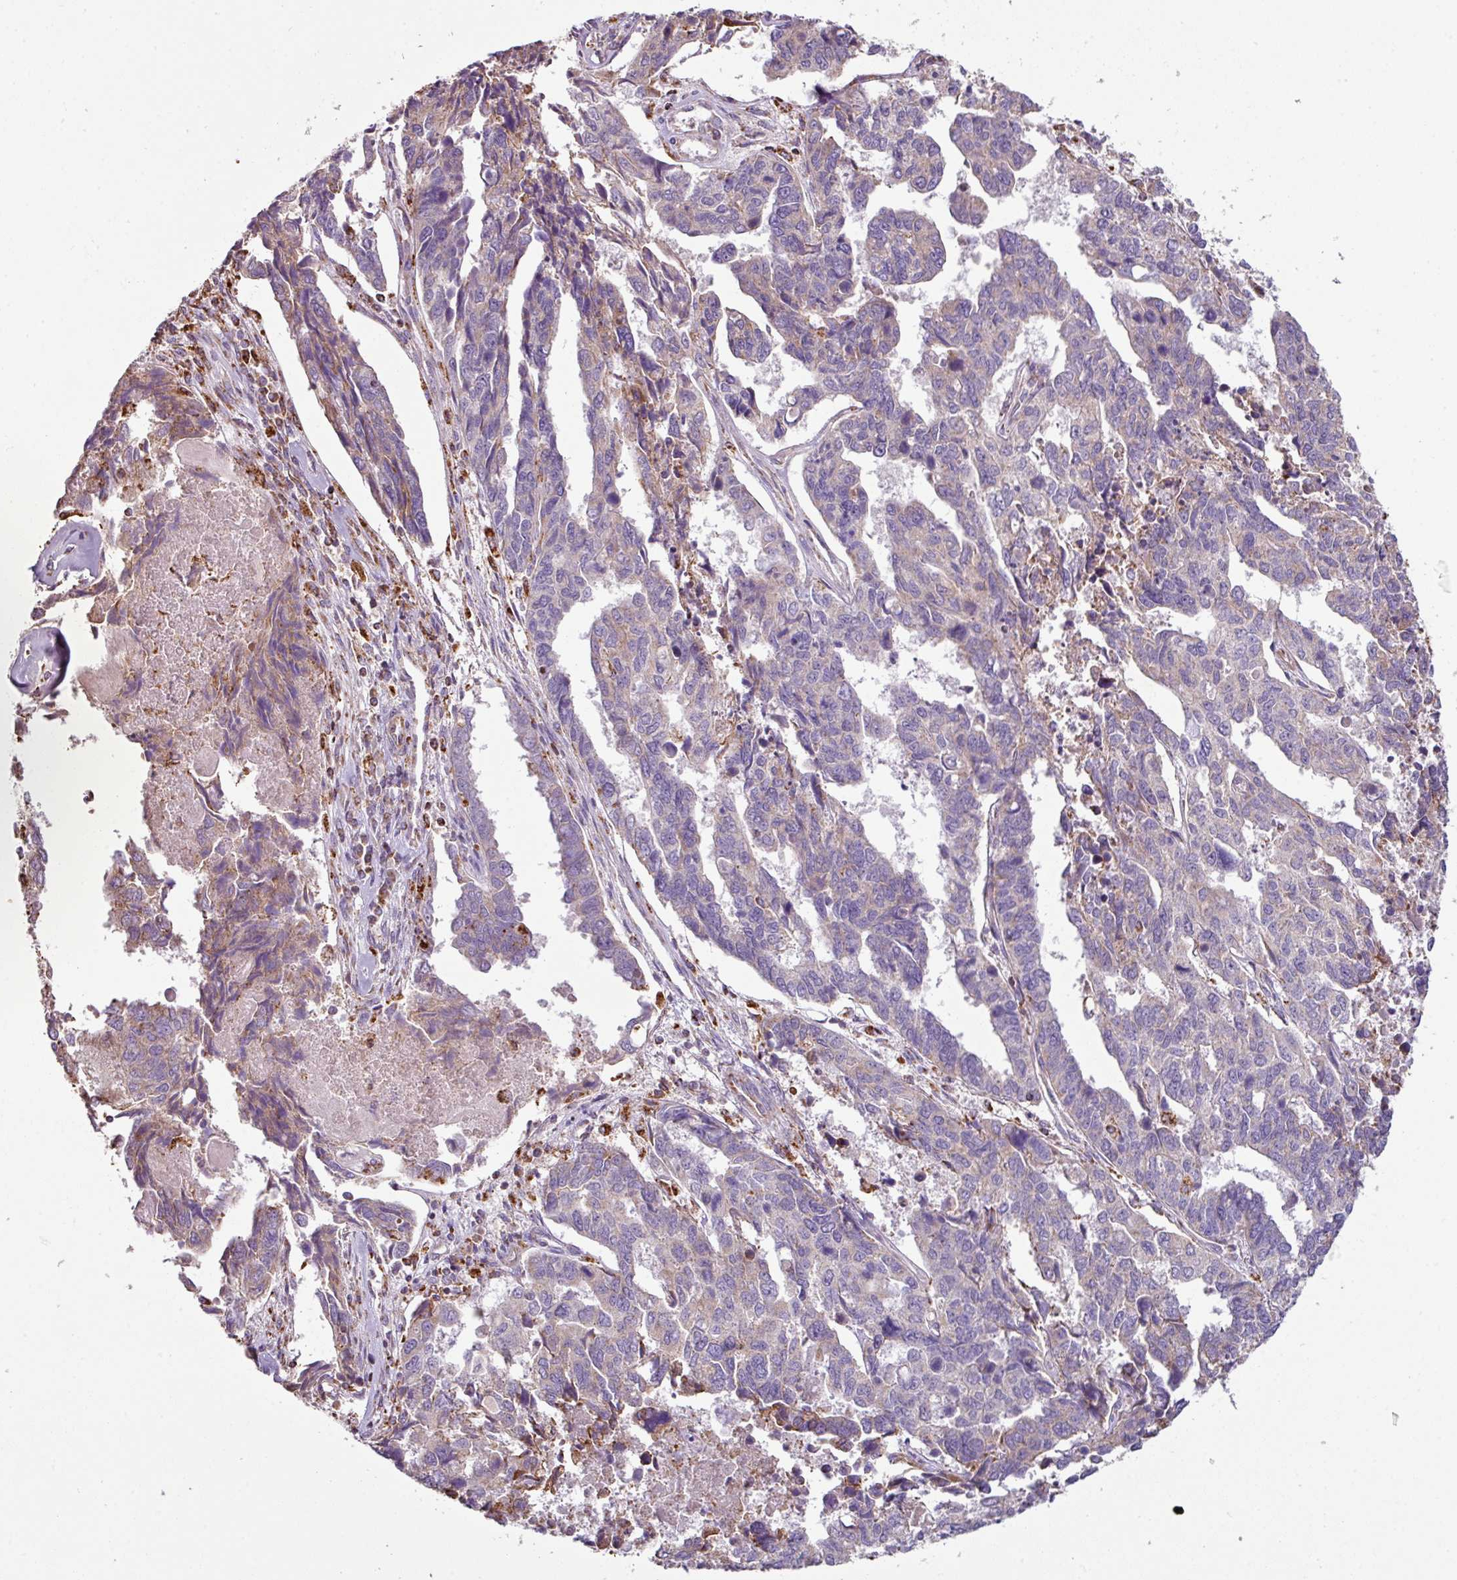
{"staining": {"intensity": "weak", "quantity": "<25%", "location": "cytoplasmic/membranous"}, "tissue": "endometrial cancer", "cell_type": "Tumor cells", "image_type": "cancer", "snomed": [{"axis": "morphology", "description": "Adenocarcinoma, NOS"}, {"axis": "topography", "description": "Endometrium"}], "caption": "The immunohistochemistry photomicrograph has no significant expression in tumor cells of endometrial cancer tissue.", "gene": "SQOR", "patient": {"sex": "female", "age": 73}}